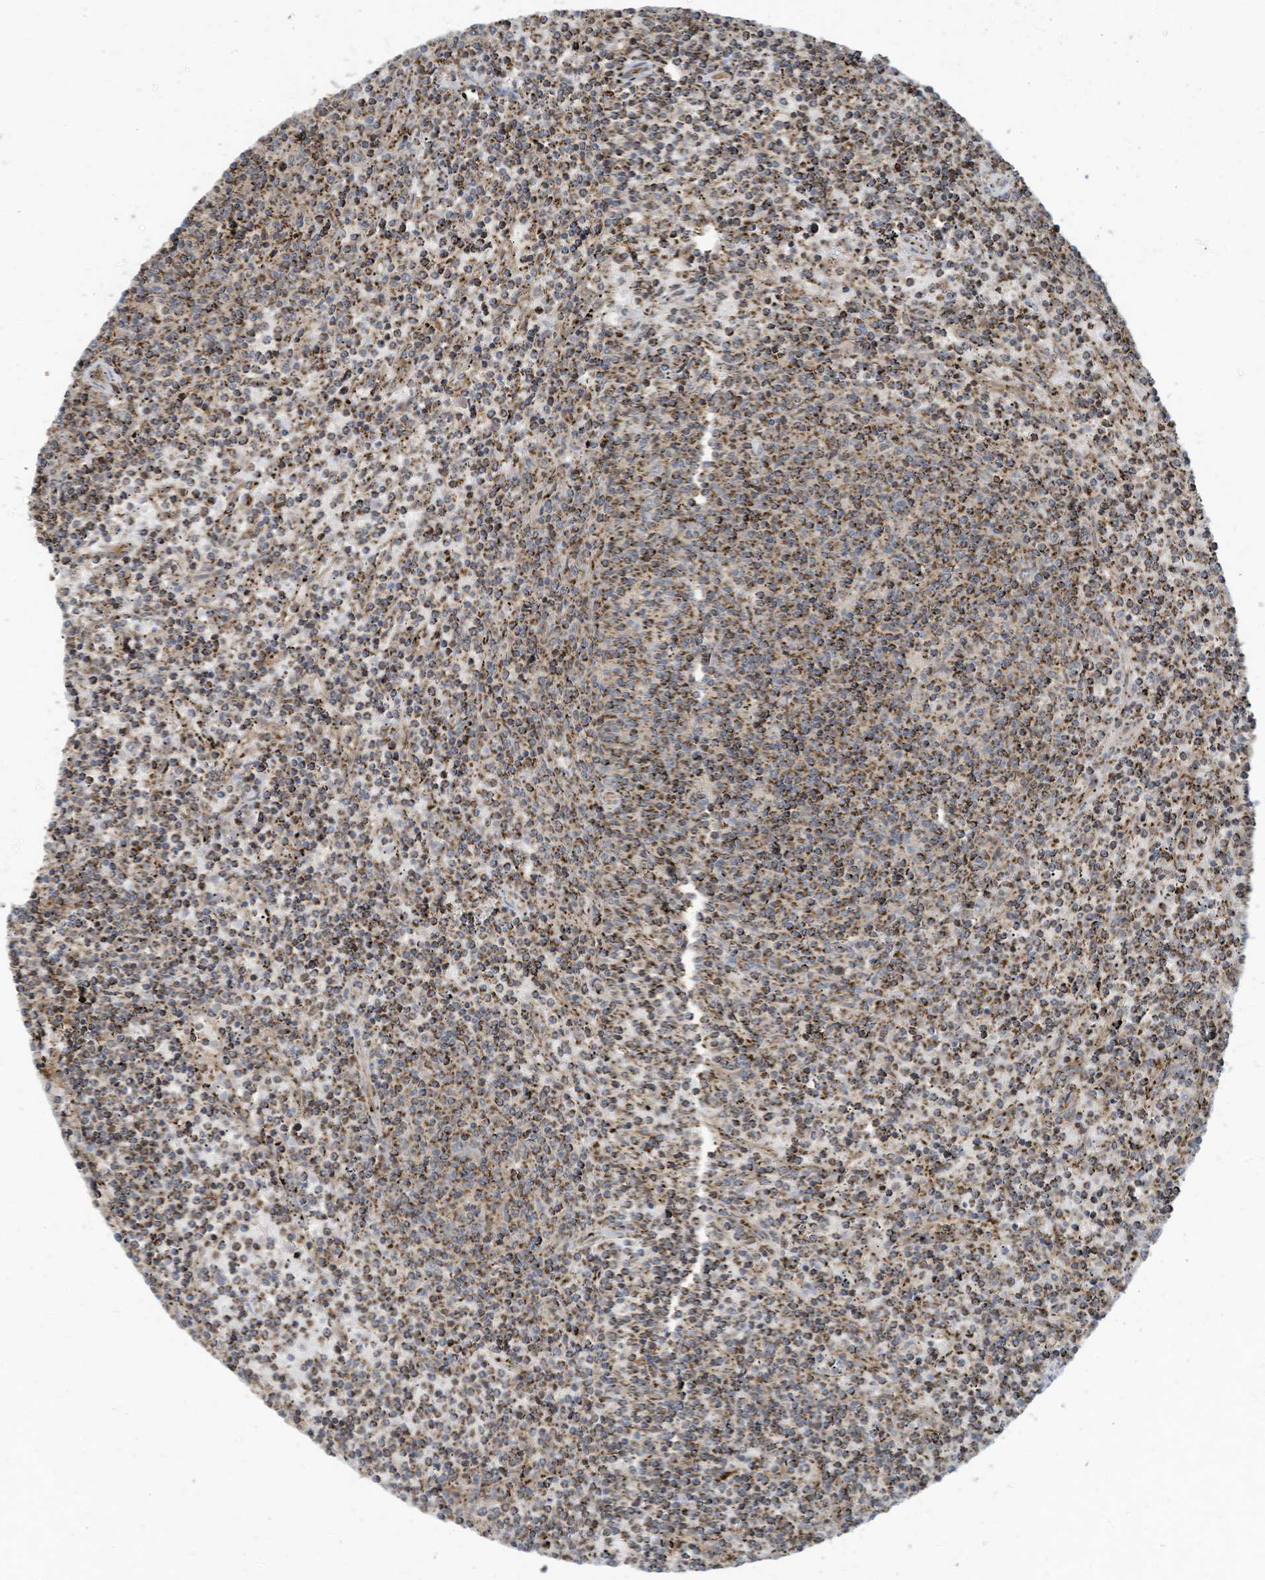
{"staining": {"intensity": "moderate", "quantity": ">75%", "location": "cytoplasmic/membranous"}, "tissue": "lymphoma", "cell_type": "Tumor cells", "image_type": "cancer", "snomed": [{"axis": "morphology", "description": "Malignant lymphoma, non-Hodgkin's type, Low grade"}, {"axis": "topography", "description": "Spleen"}], "caption": "Protein staining exhibits moderate cytoplasmic/membranous expression in approximately >75% of tumor cells in low-grade malignant lymphoma, non-Hodgkin's type.", "gene": "COX10", "patient": {"sex": "female", "age": 50}}